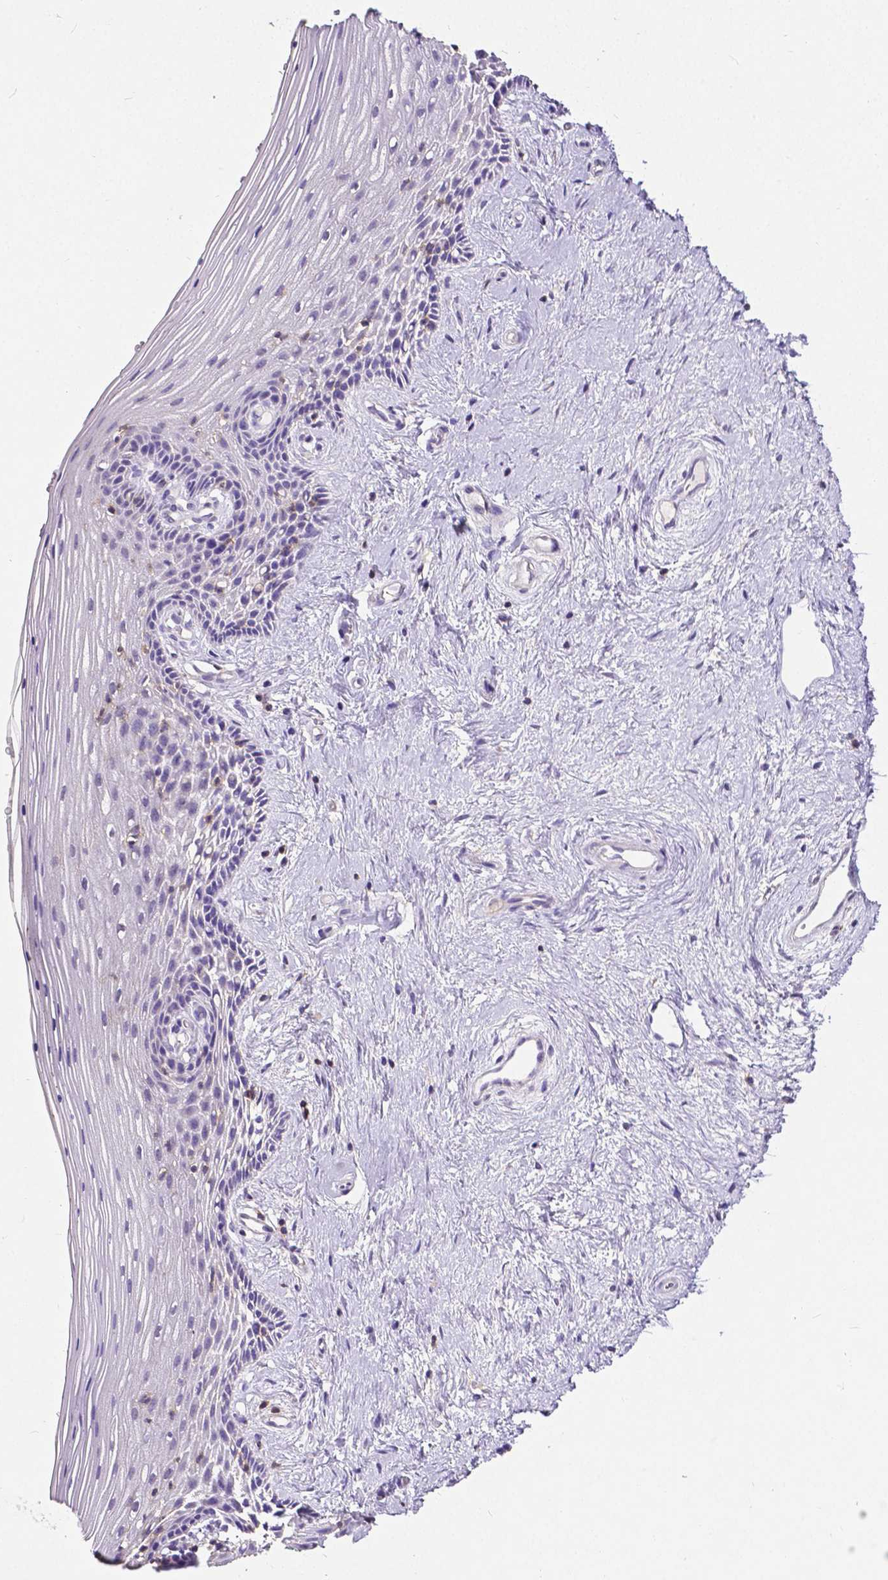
{"staining": {"intensity": "negative", "quantity": "none", "location": "none"}, "tissue": "vagina", "cell_type": "Squamous epithelial cells", "image_type": "normal", "snomed": [{"axis": "morphology", "description": "Normal tissue, NOS"}, {"axis": "topography", "description": "Vagina"}], "caption": "Squamous epithelial cells show no significant expression in benign vagina. Brightfield microscopy of IHC stained with DAB (3,3'-diaminobenzidine) (brown) and hematoxylin (blue), captured at high magnification.", "gene": "CD4", "patient": {"sex": "female", "age": 45}}